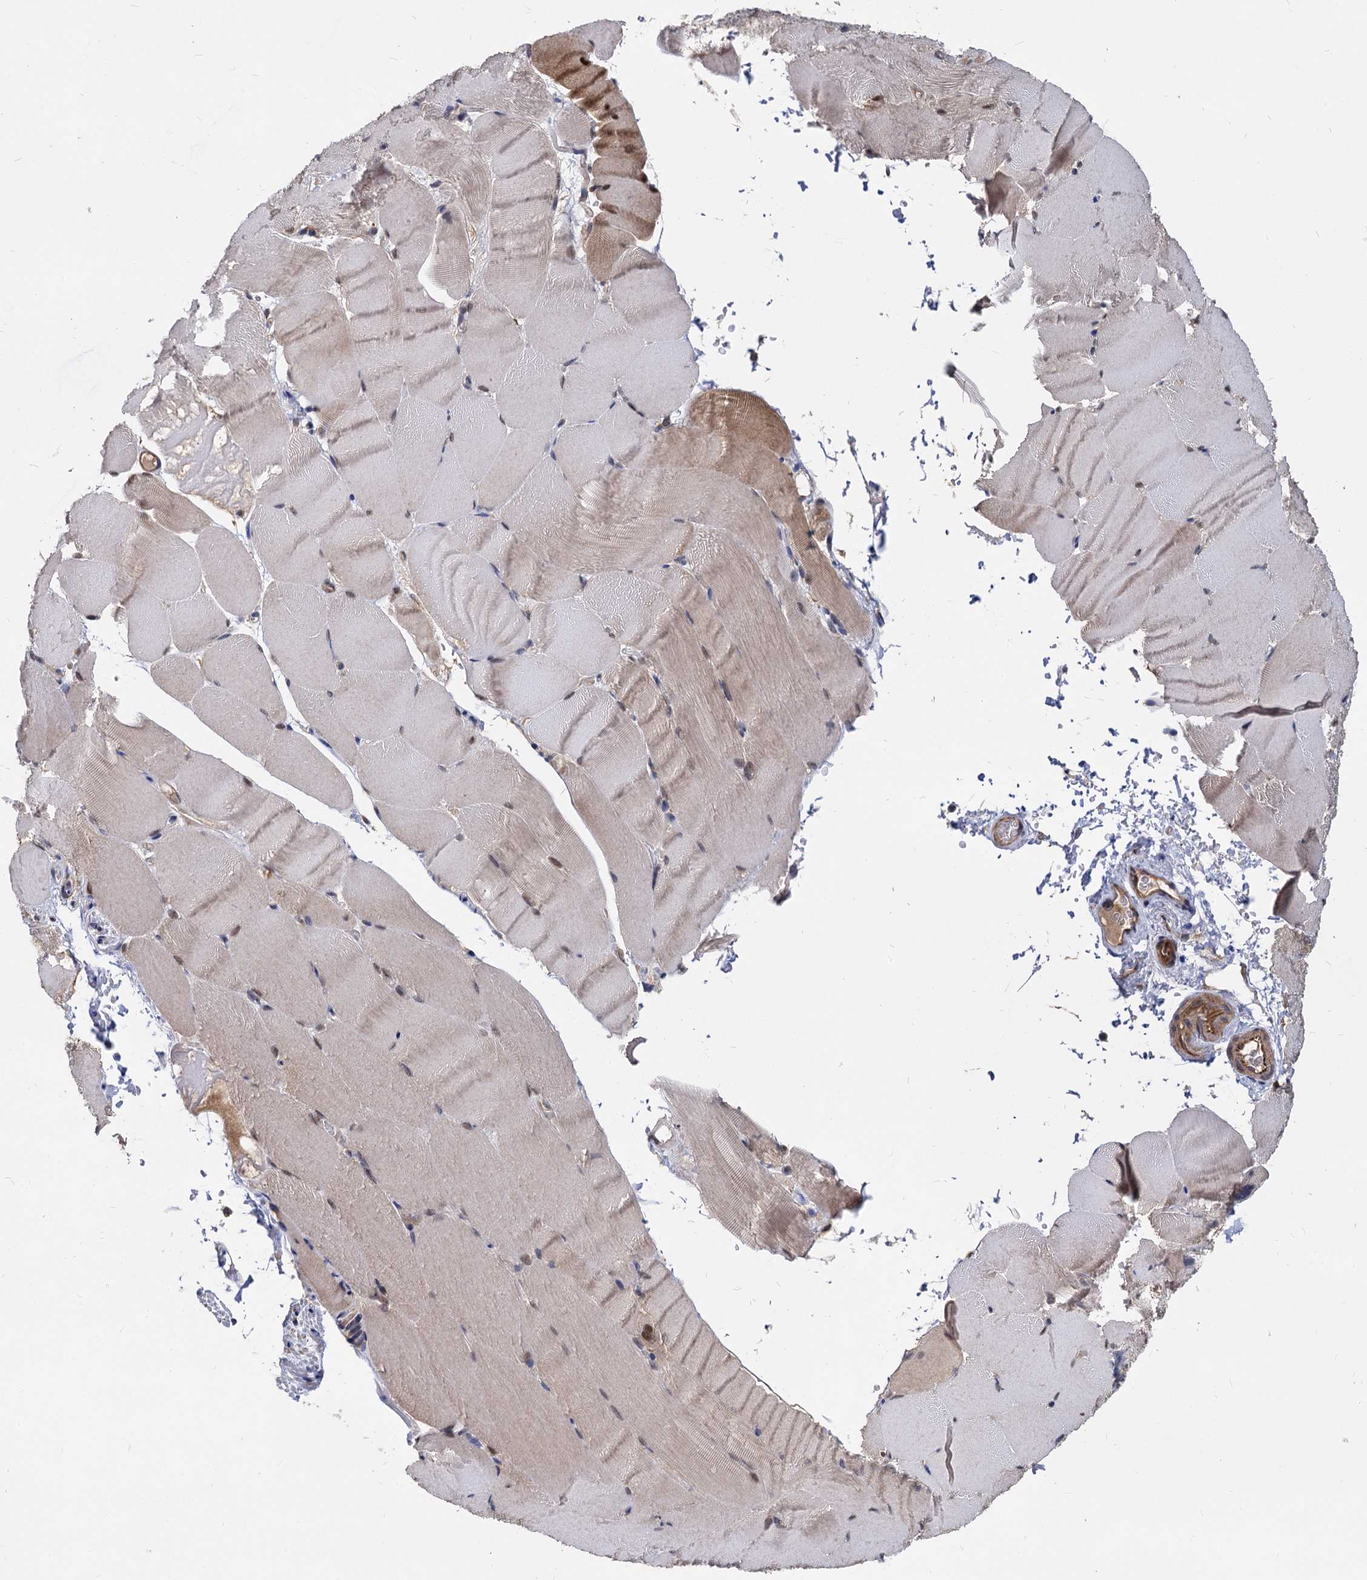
{"staining": {"intensity": "weak", "quantity": "<25%", "location": "cytoplasmic/membranous"}, "tissue": "skeletal muscle", "cell_type": "Myocytes", "image_type": "normal", "snomed": [{"axis": "morphology", "description": "Normal tissue, NOS"}, {"axis": "topography", "description": "Skeletal muscle"}, {"axis": "topography", "description": "Parathyroid gland"}], "caption": "DAB immunohistochemical staining of unremarkable human skeletal muscle reveals no significant positivity in myocytes. (DAB immunohistochemistry (IHC), high magnification).", "gene": "PSMD4", "patient": {"sex": "female", "age": 37}}